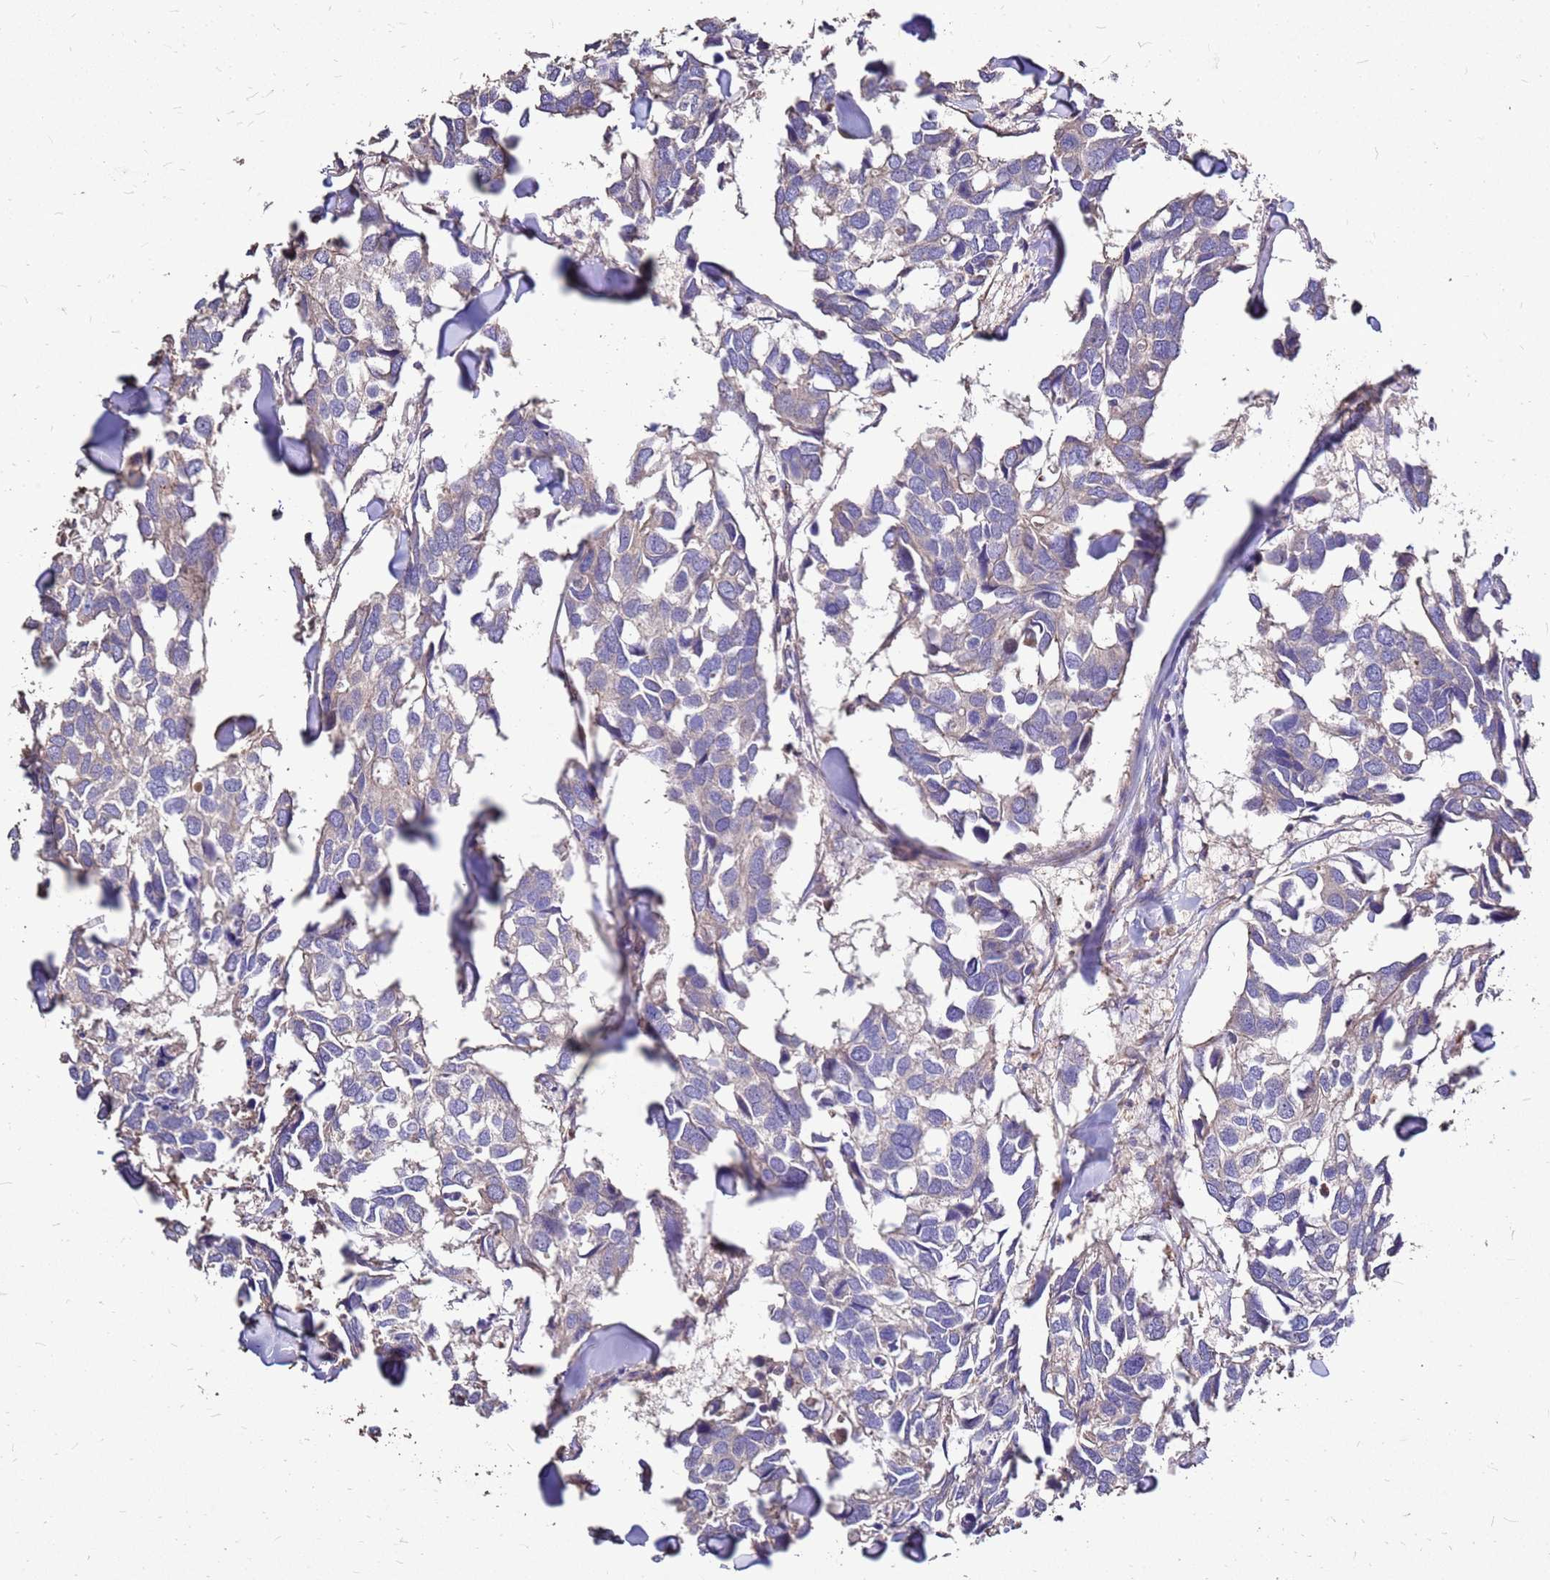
{"staining": {"intensity": "negative", "quantity": "none", "location": "none"}, "tissue": "breast cancer", "cell_type": "Tumor cells", "image_type": "cancer", "snomed": [{"axis": "morphology", "description": "Duct carcinoma"}, {"axis": "topography", "description": "Breast"}], "caption": "A micrograph of breast intraductal carcinoma stained for a protein demonstrates no brown staining in tumor cells.", "gene": "EXD3", "patient": {"sex": "female", "age": 83}}